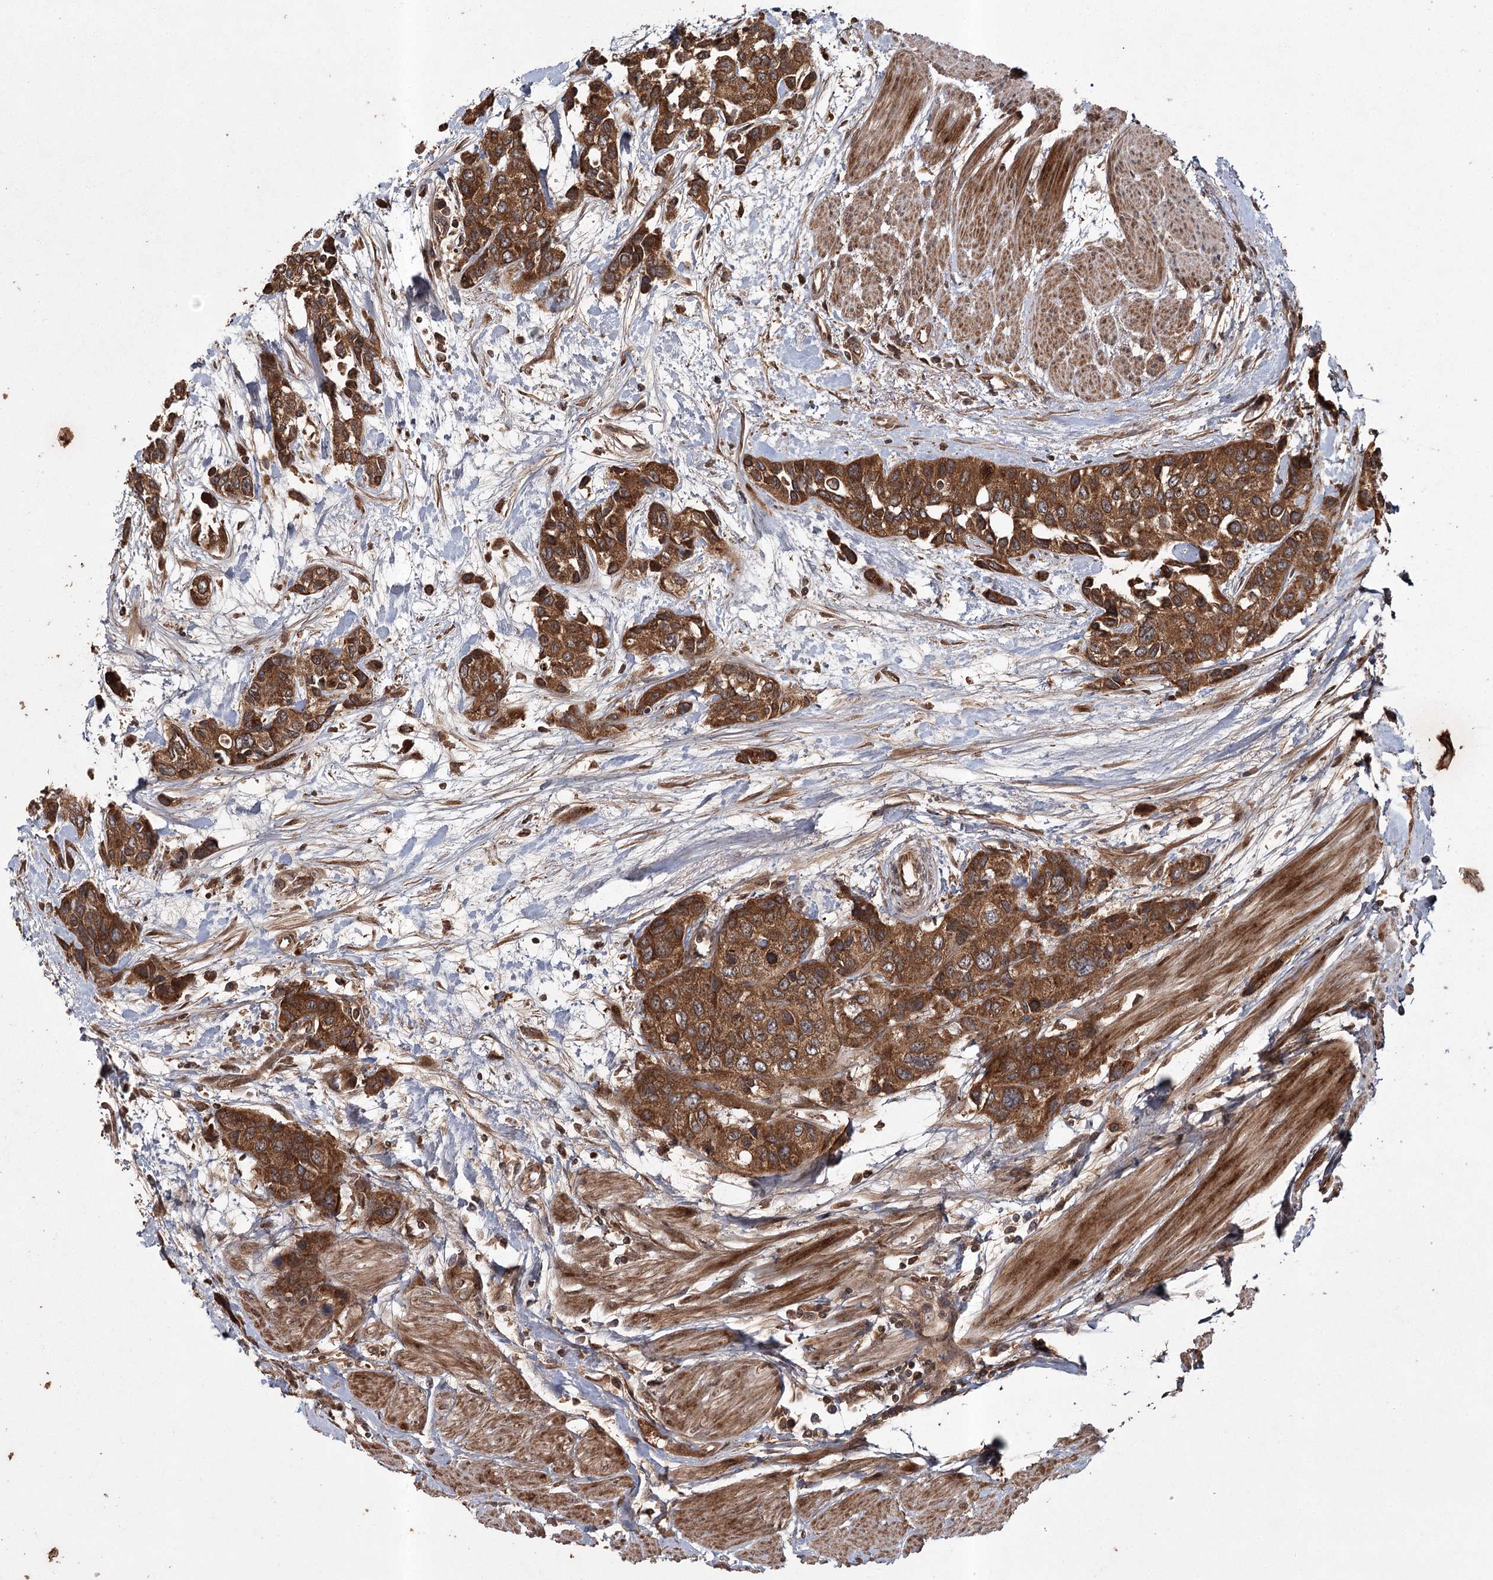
{"staining": {"intensity": "strong", "quantity": ">75%", "location": "cytoplasmic/membranous"}, "tissue": "urothelial cancer", "cell_type": "Tumor cells", "image_type": "cancer", "snomed": [{"axis": "morphology", "description": "Normal tissue, NOS"}, {"axis": "morphology", "description": "Urothelial carcinoma, High grade"}, {"axis": "topography", "description": "Vascular tissue"}, {"axis": "topography", "description": "Urinary bladder"}], "caption": "Immunohistochemistry of urothelial cancer demonstrates high levels of strong cytoplasmic/membranous positivity in approximately >75% of tumor cells. (brown staining indicates protein expression, while blue staining denotes nuclei).", "gene": "RPAP3", "patient": {"sex": "female", "age": 56}}